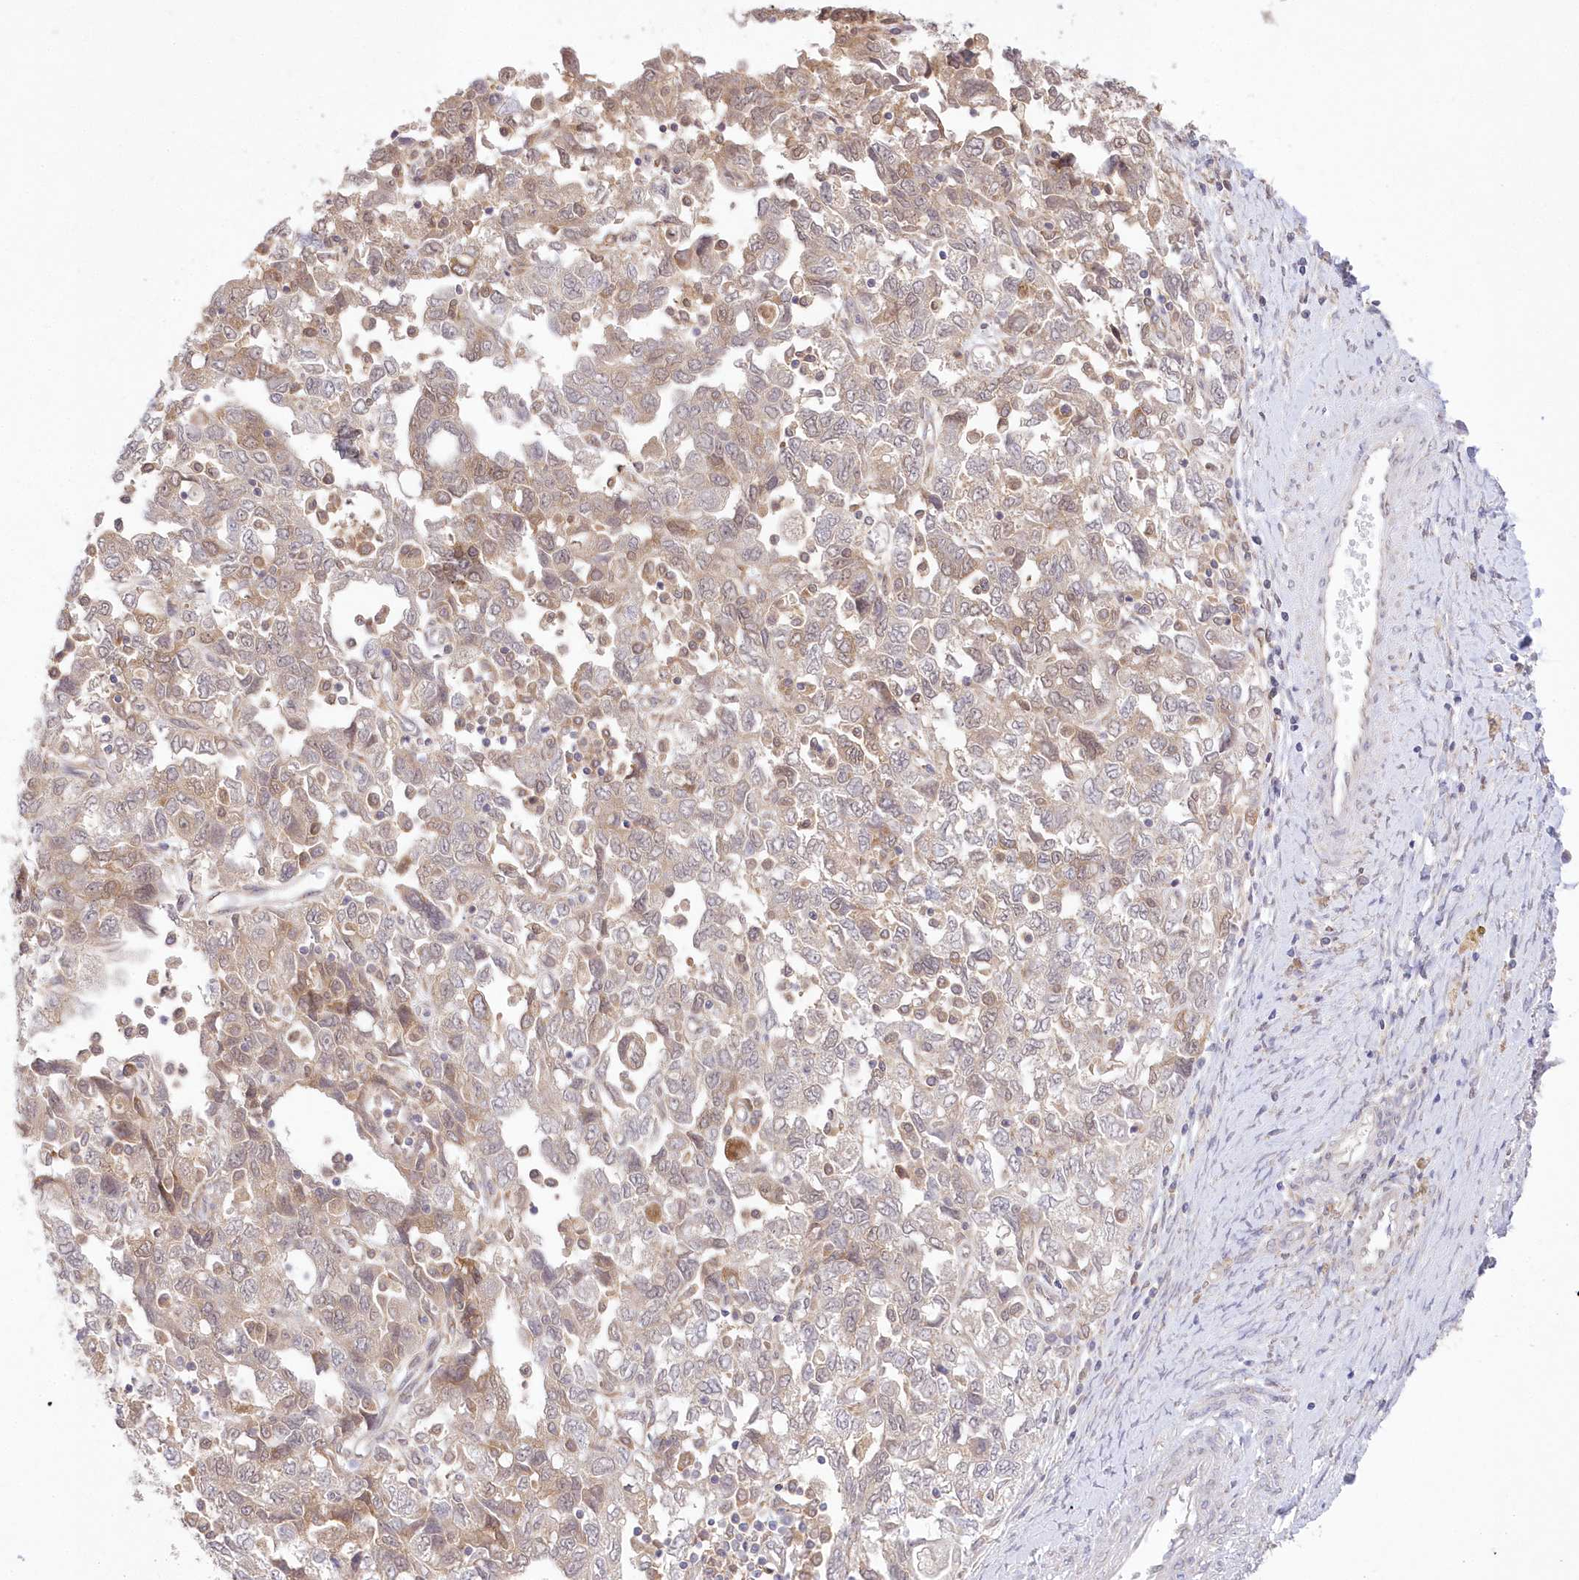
{"staining": {"intensity": "weak", "quantity": "25%-75%", "location": "cytoplasmic/membranous"}, "tissue": "ovarian cancer", "cell_type": "Tumor cells", "image_type": "cancer", "snomed": [{"axis": "morphology", "description": "Carcinoma, NOS"}, {"axis": "morphology", "description": "Cystadenocarcinoma, serous, NOS"}, {"axis": "topography", "description": "Ovary"}], "caption": "Brown immunohistochemical staining in serous cystadenocarcinoma (ovarian) exhibits weak cytoplasmic/membranous positivity in about 25%-75% of tumor cells.", "gene": "RNPEP", "patient": {"sex": "female", "age": 69}}